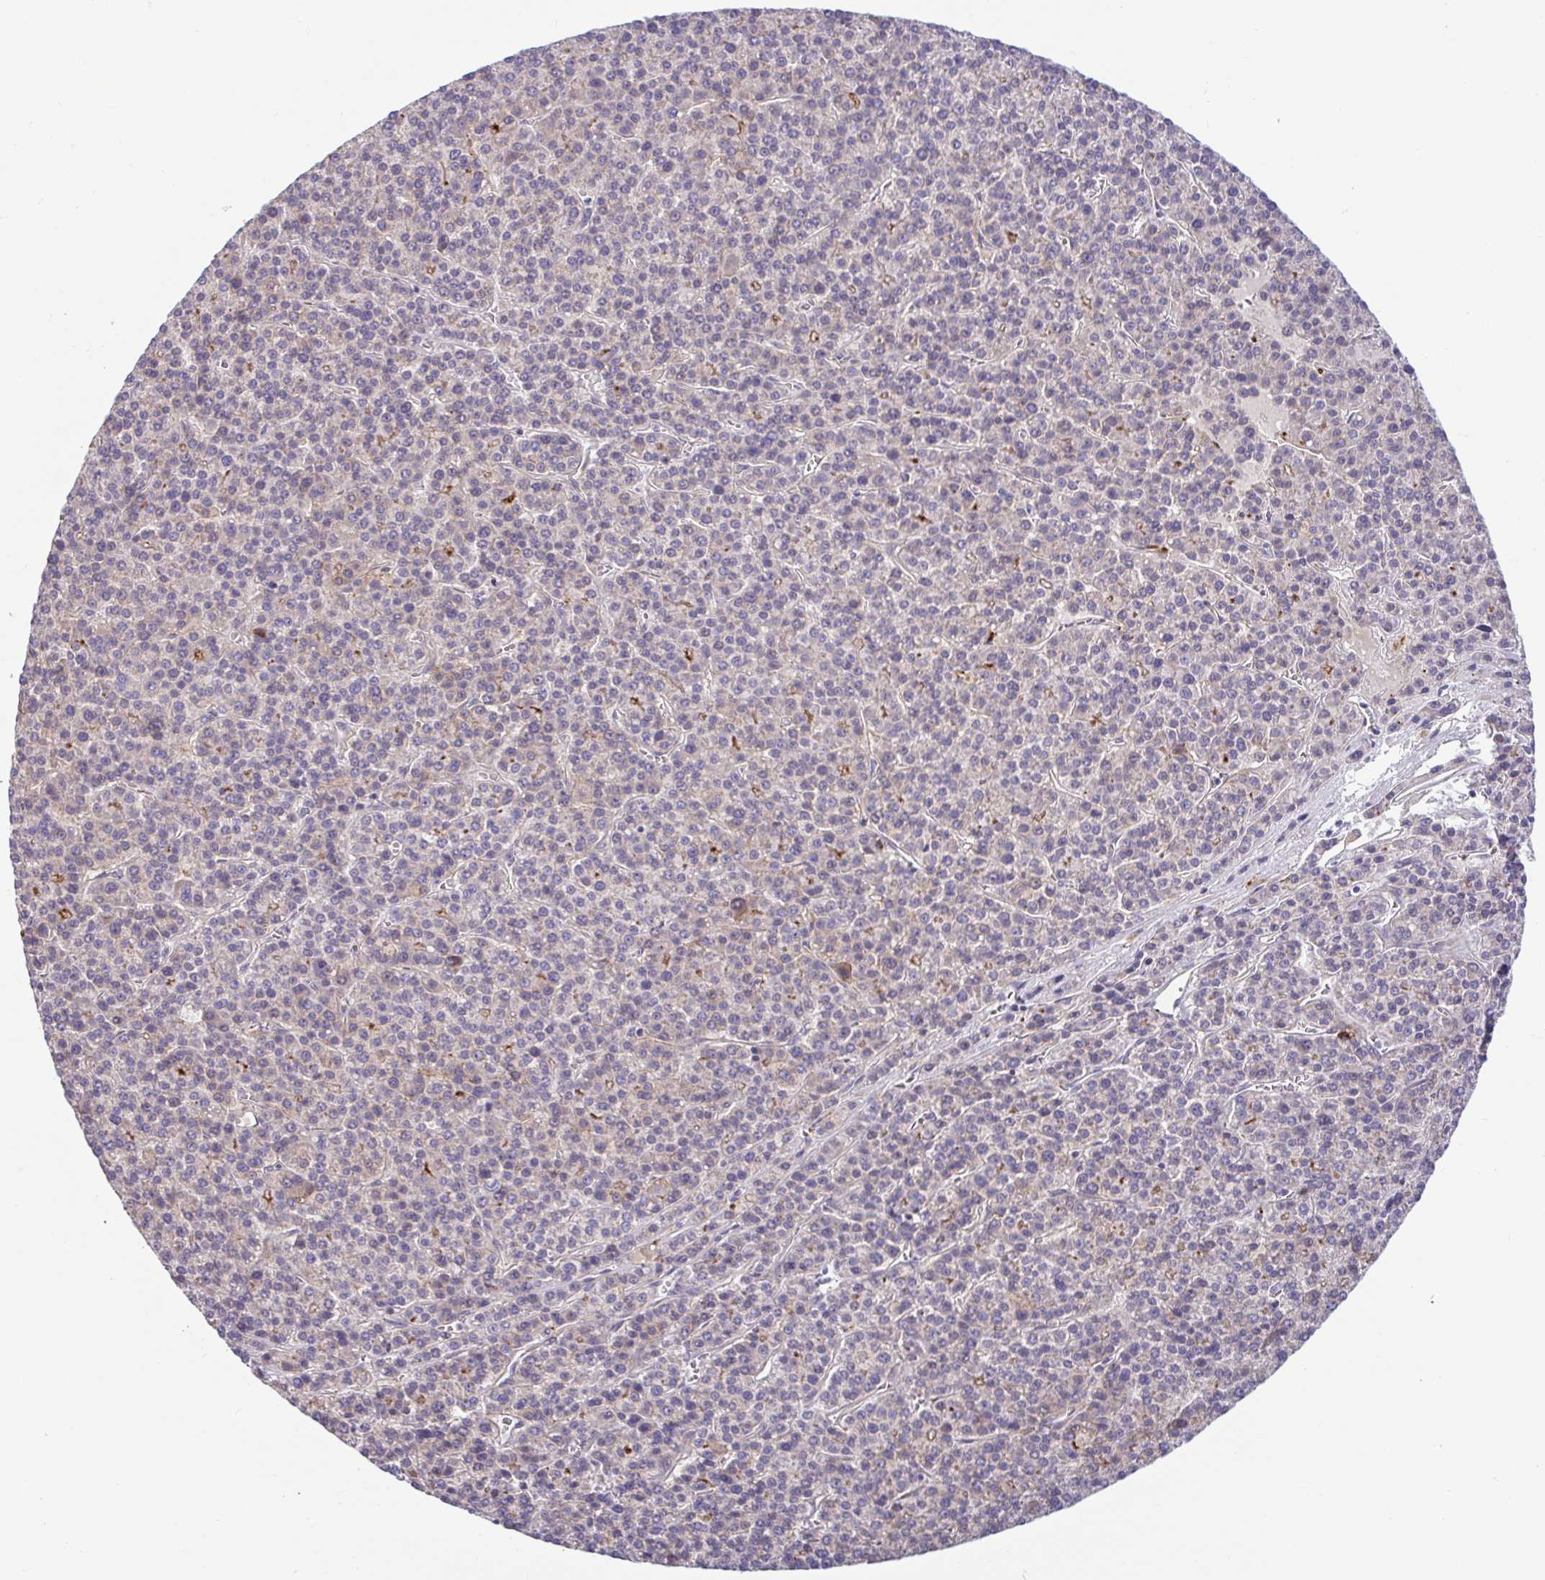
{"staining": {"intensity": "weak", "quantity": "<25%", "location": "cytoplasmic/membranous"}, "tissue": "liver cancer", "cell_type": "Tumor cells", "image_type": "cancer", "snomed": [{"axis": "morphology", "description": "Carcinoma, Hepatocellular, NOS"}, {"axis": "topography", "description": "Liver"}], "caption": "Tumor cells are negative for protein expression in human liver cancer (hepatocellular carcinoma).", "gene": "LMF2", "patient": {"sex": "female", "age": 58}}